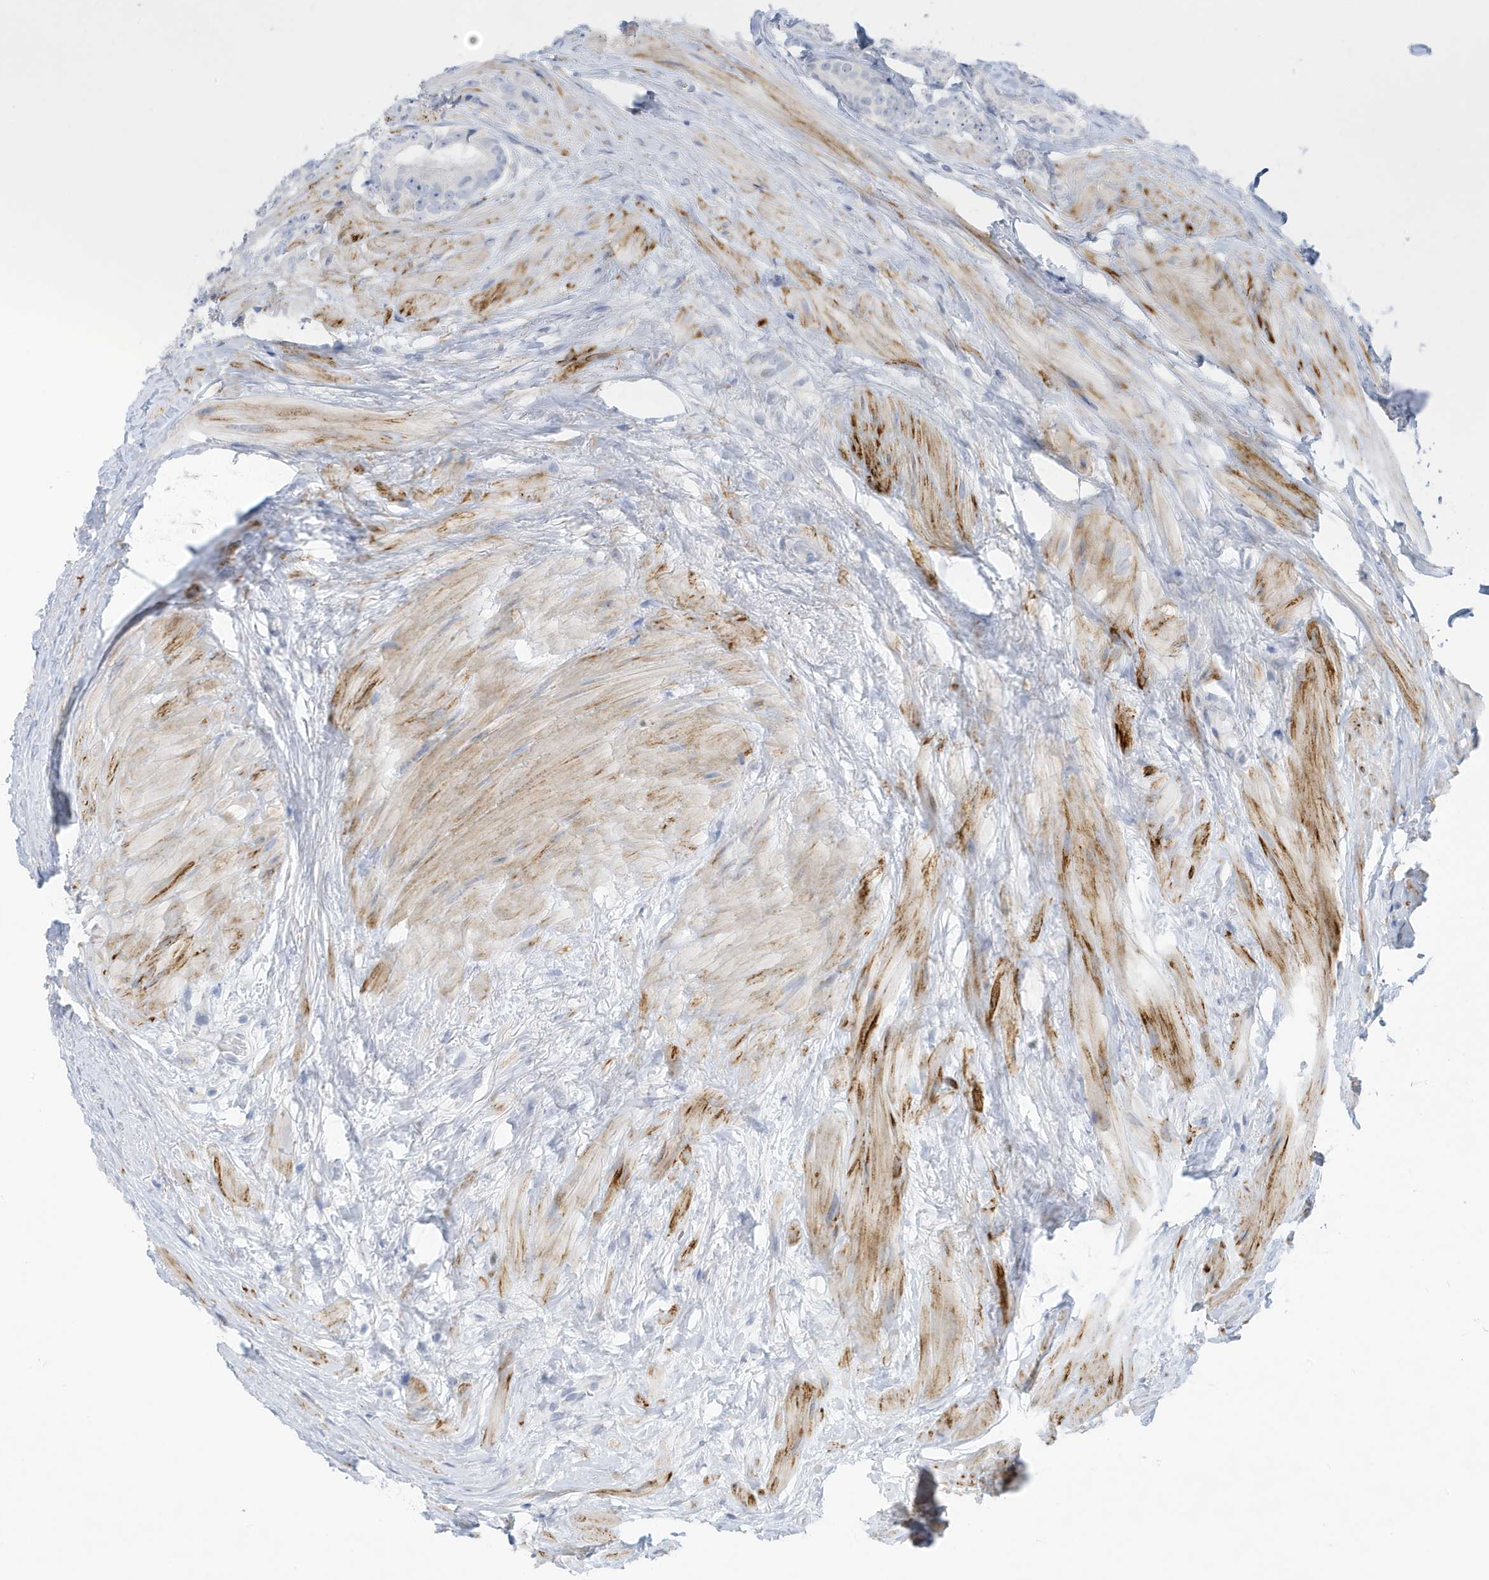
{"staining": {"intensity": "negative", "quantity": "none", "location": "none"}, "tissue": "prostate cancer", "cell_type": "Tumor cells", "image_type": "cancer", "snomed": [{"axis": "morphology", "description": "Adenocarcinoma, High grade"}, {"axis": "topography", "description": "Prostate"}], "caption": "This is an immunohistochemistry (IHC) micrograph of prostate cancer. There is no staining in tumor cells.", "gene": "PERM1", "patient": {"sex": "male", "age": 56}}